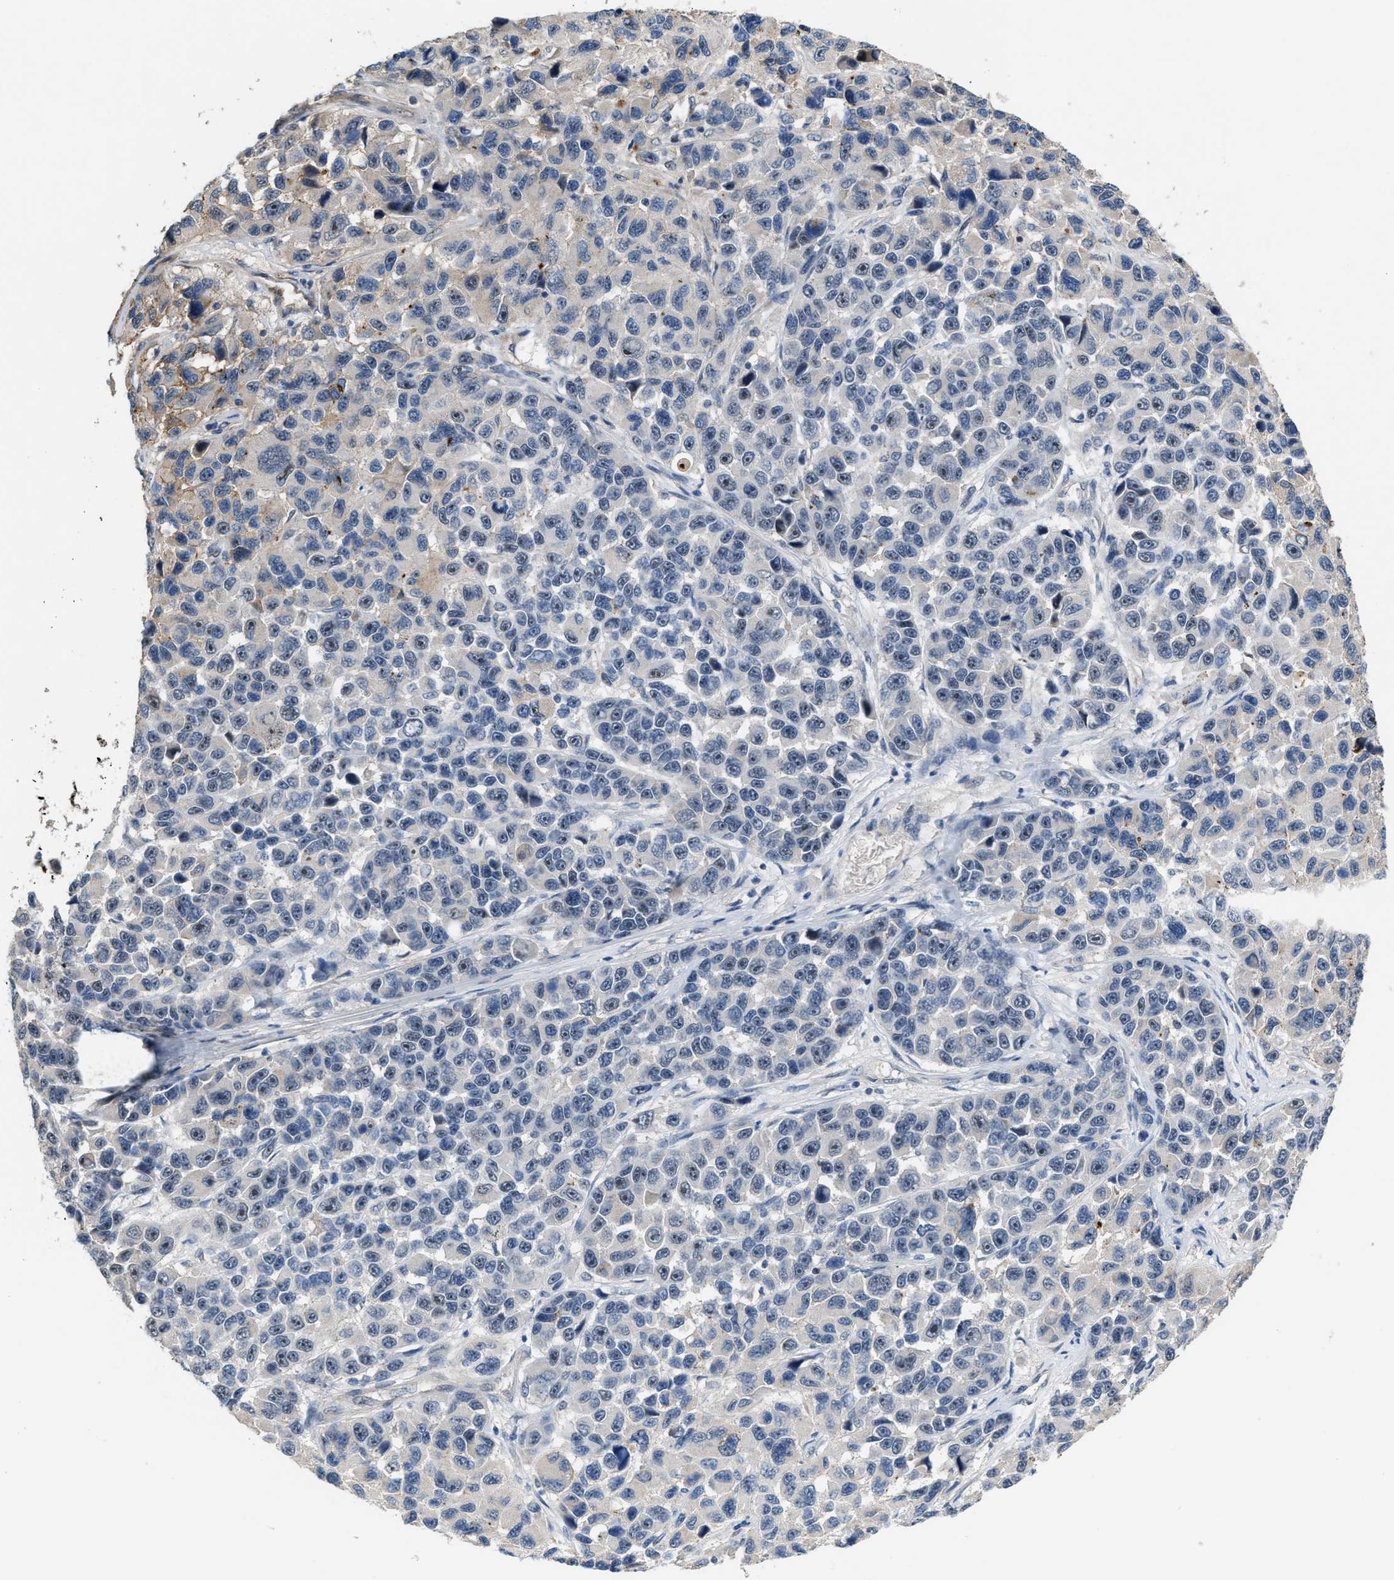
{"staining": {"intensity": "weak", "quantity": "<25%", "location": "nuclear"}, "tissue": "melanoma", "cell_type": "Tumor cells", "image_type": "cancer", "snomed": [{"axis": "morphology", "description": "Malignant melanoma, NOS"}, {"axis": "topography", "description": "Skin"}], "caption": "Immunohistochemistry (IHC) micrograph of neoplastic tissue: human malignant melanoma stained with DAB (3,3'-diaminobenzidine) displays no significant protein expression in tumor cells.", "gene": "ZNF783", "patient": {"sex": "male", "age": 53}}